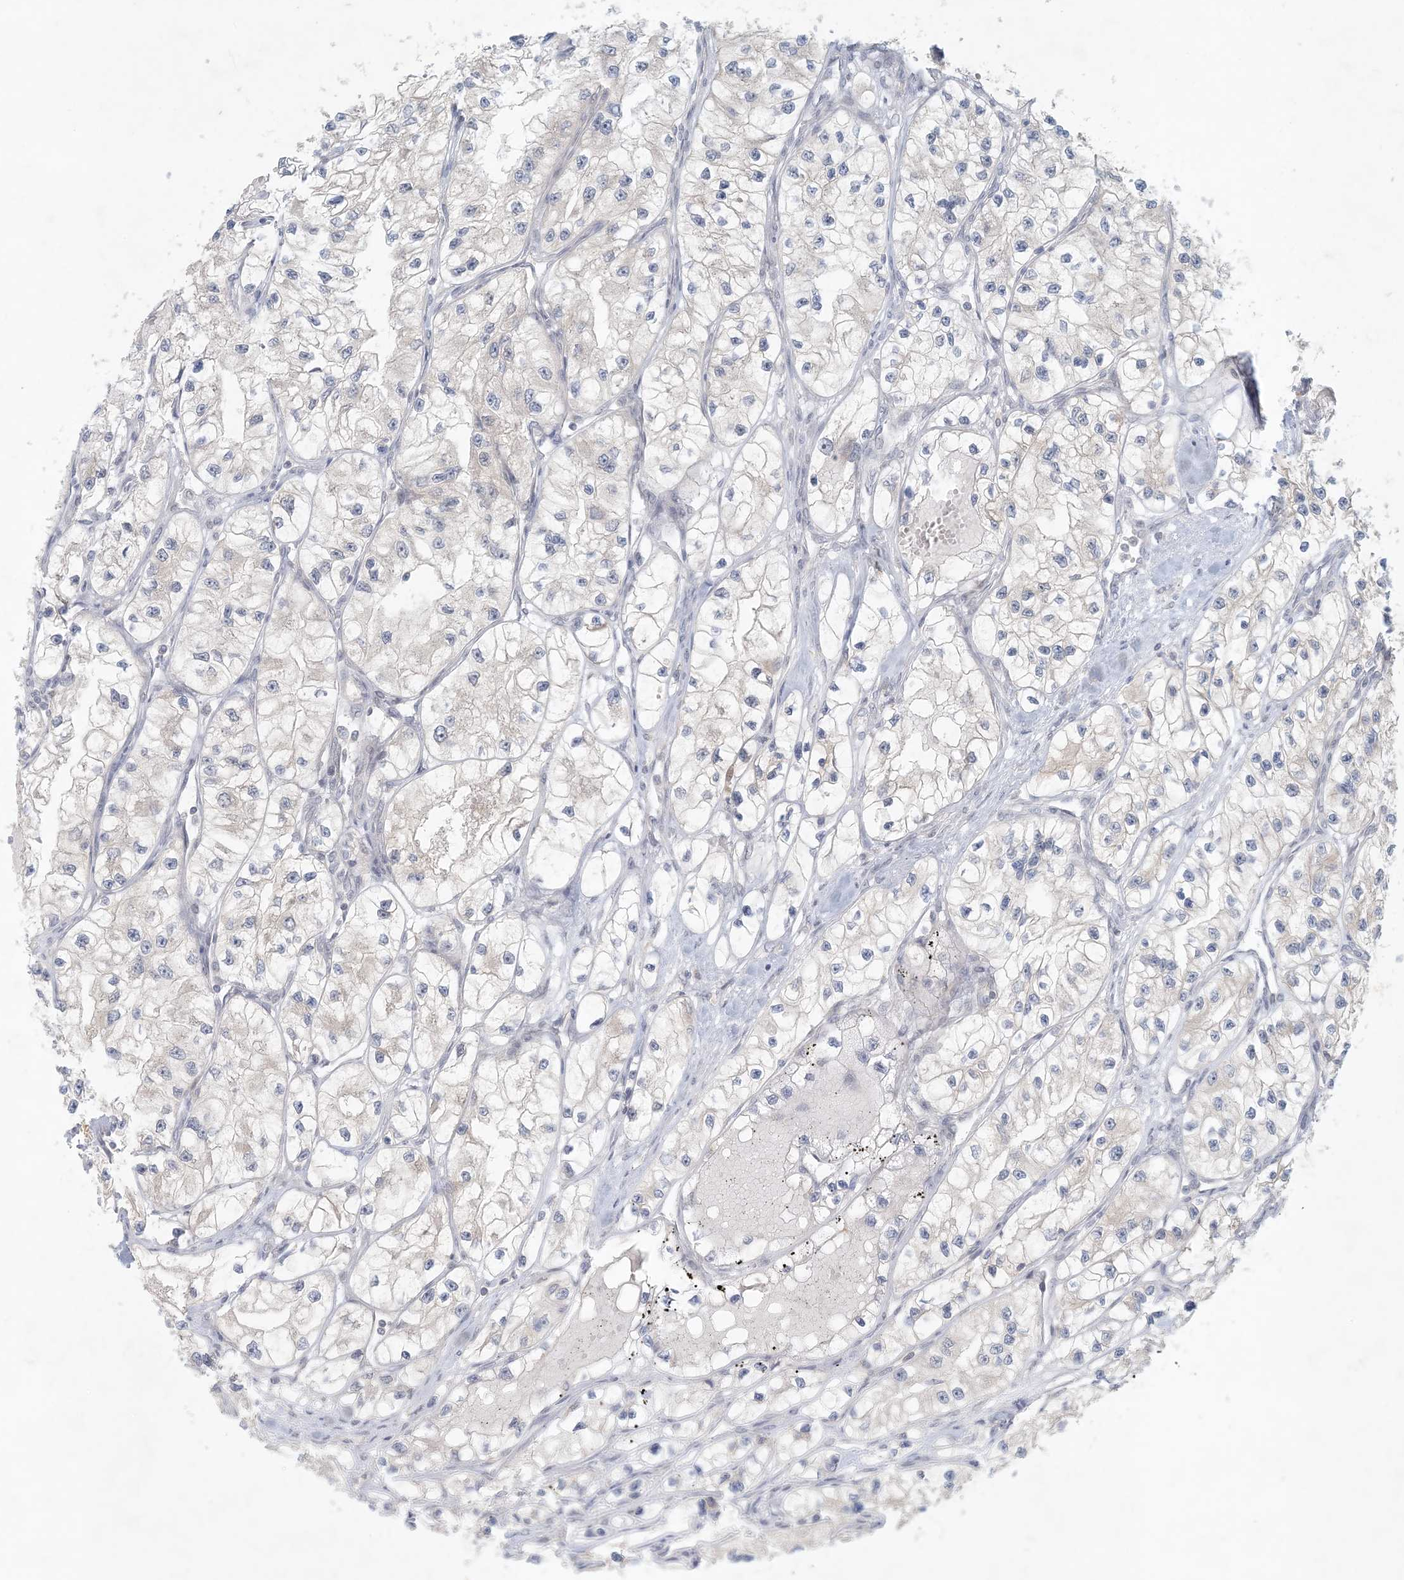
{"staining": {"intensity": "negative", "quantity": "none", "location": "none"}, "tissue": "renal cancer", "cell_type": "Tumor cells", "image_type": "cancer", "snomed": [{"axis": "morphology", "description": "Adenocarcinoma, NOS"}, {"axis": "topography", "description": "Kidney"}], "caption": "Image shows no protein positivity in tumor cells of adenocarcinoma (renal) tissue.", "gene": "OBI1", "patient": {"sex": "female", "age": 57}}